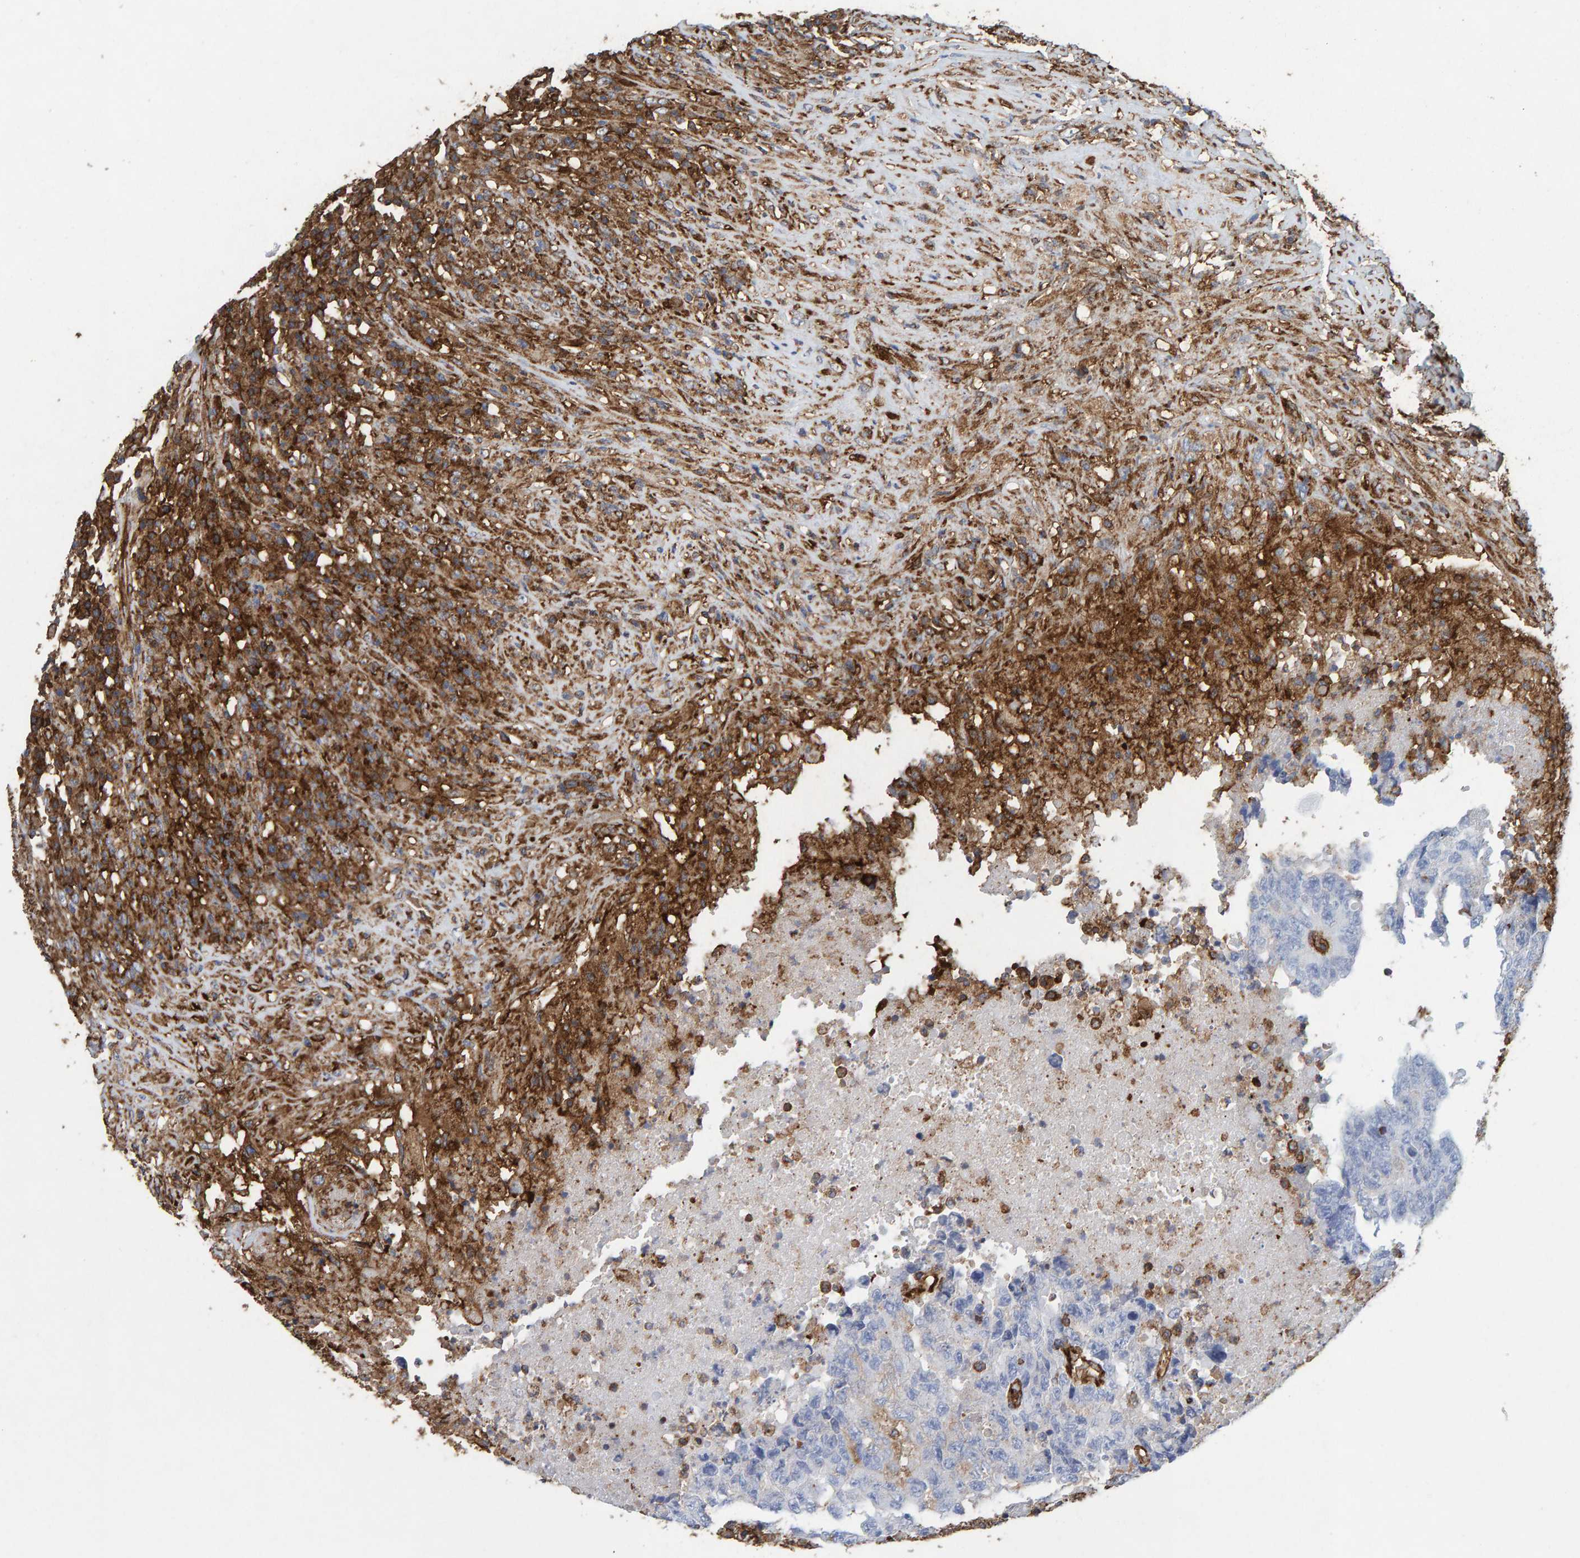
{"staining": {"intensity": "negative", "quantity": "none", "location": "none"}, "tissue": "testis cancer", "cell_type": "Tumor cells", "image_type": "cancer", "snomed": [{"axis": "morphology", "description": "Necrosis, NOS"}, {"axis": "morphology", "description": "Carcinoma, Embryonal, NOS"}, {"axis": "topography", "description": "Testis"}], "caption": "Immunohistochemical staining of human testis cancer (embryonal carcinoma) displays no significant staining in tumor cells. (DAB IHC, high magnification).", "gene": "MVP", "patient": {"sex": "male", "age": 19}}